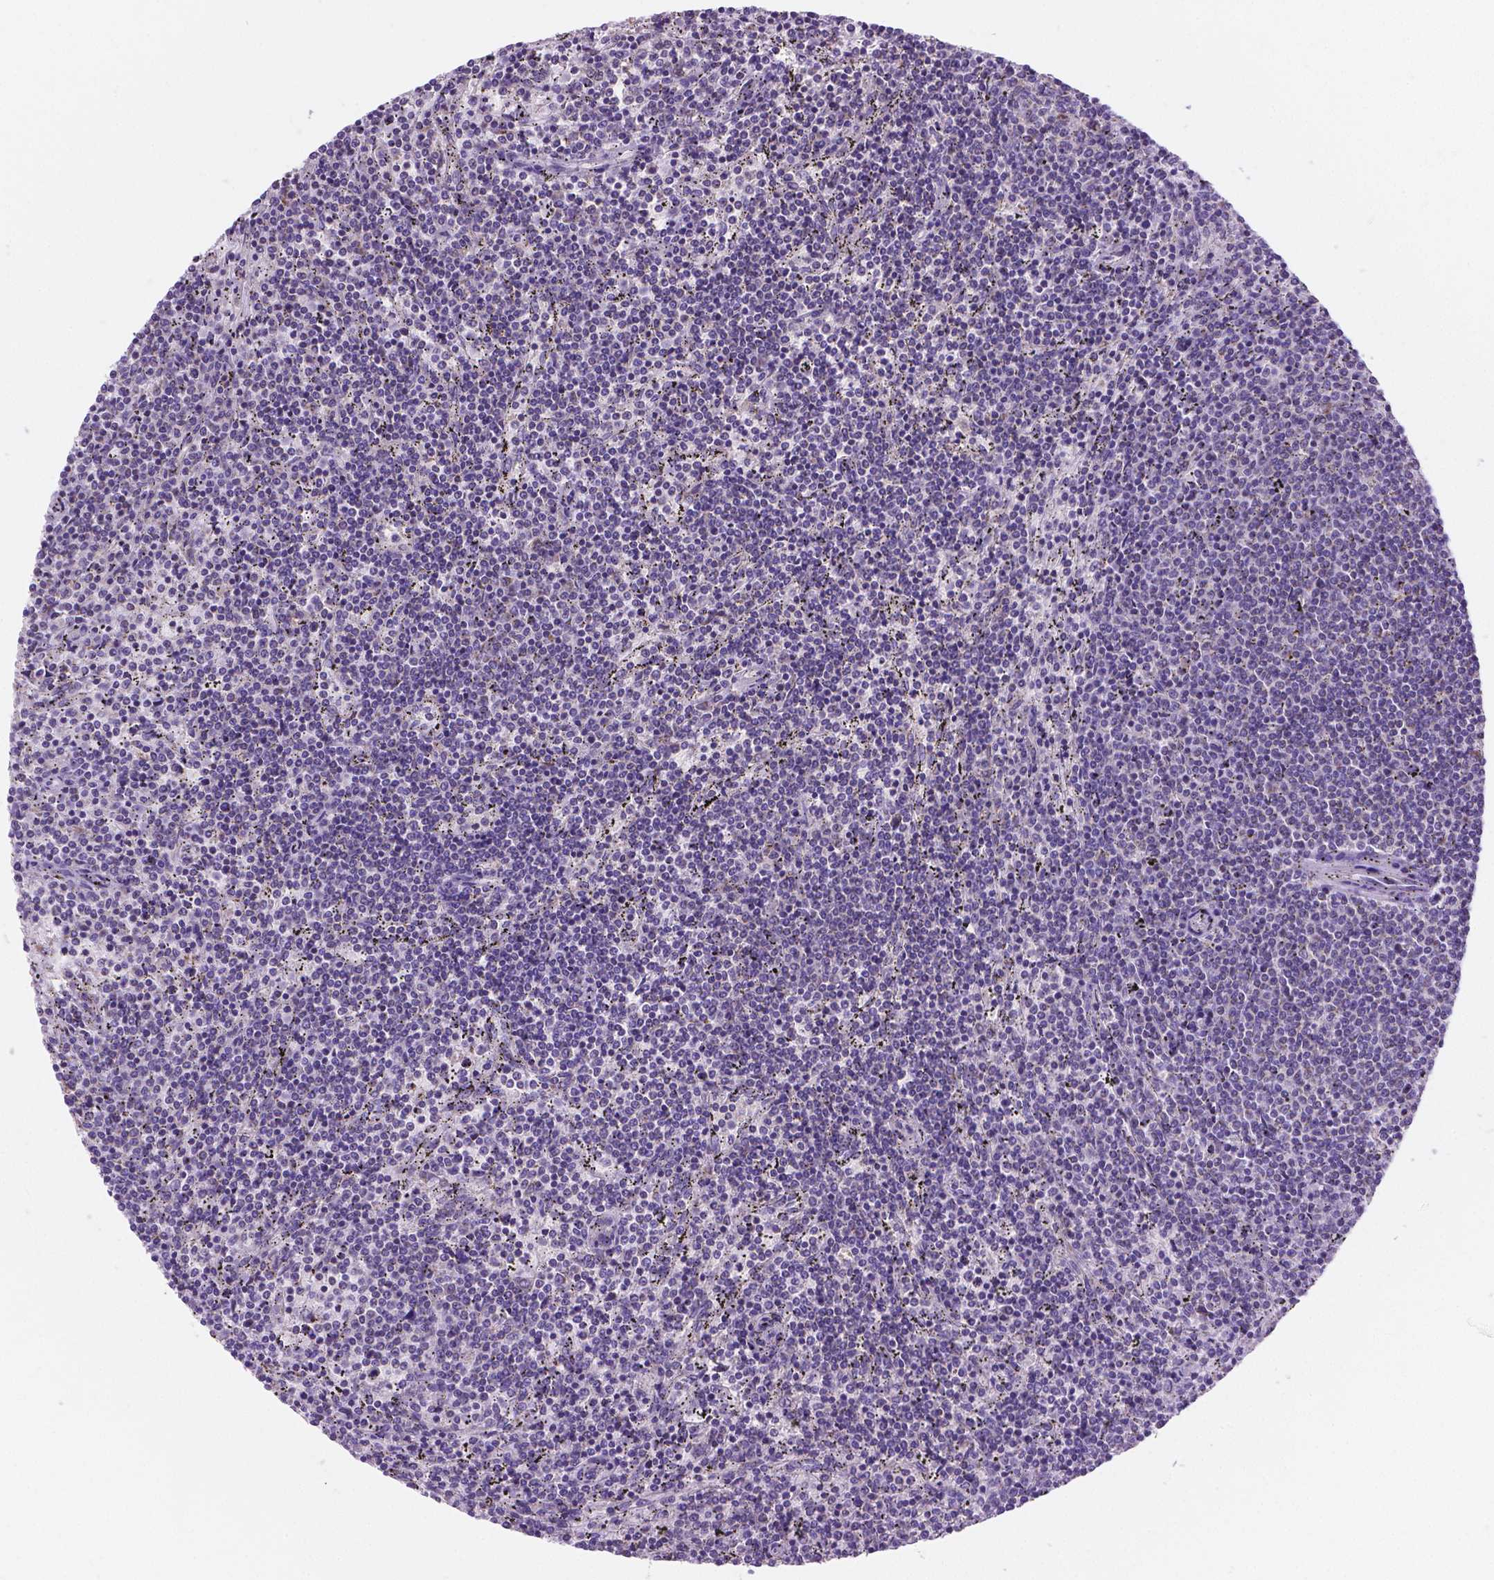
{"staining": {"intensity": "negative", "quantity": "none", "location": "none"}, "tissue": "lymphoma", "cell_type": "Tumor cells", "image_type": "cancer", "snomed": [{"axis": "morphology", "description": "Malignant lymphoma, non-Hodgkin's type, Low grade"}, {"axis": "topography", "description": "Spleen"}], "caption": "High magnification brightfield microscopy of low-grade malignant lymphoma, non-Hodgkin's type stained with DAB (3,3'-diaminobenzidine) (brown) and counterstained with hematoxylin (blue): tumor cells show no significant staining. (DAB immunohistochemistry (IHC) with hematoxylin counter stain).", "gene": "CSPG5", "patient": {"sex": "female", "age": 50}}